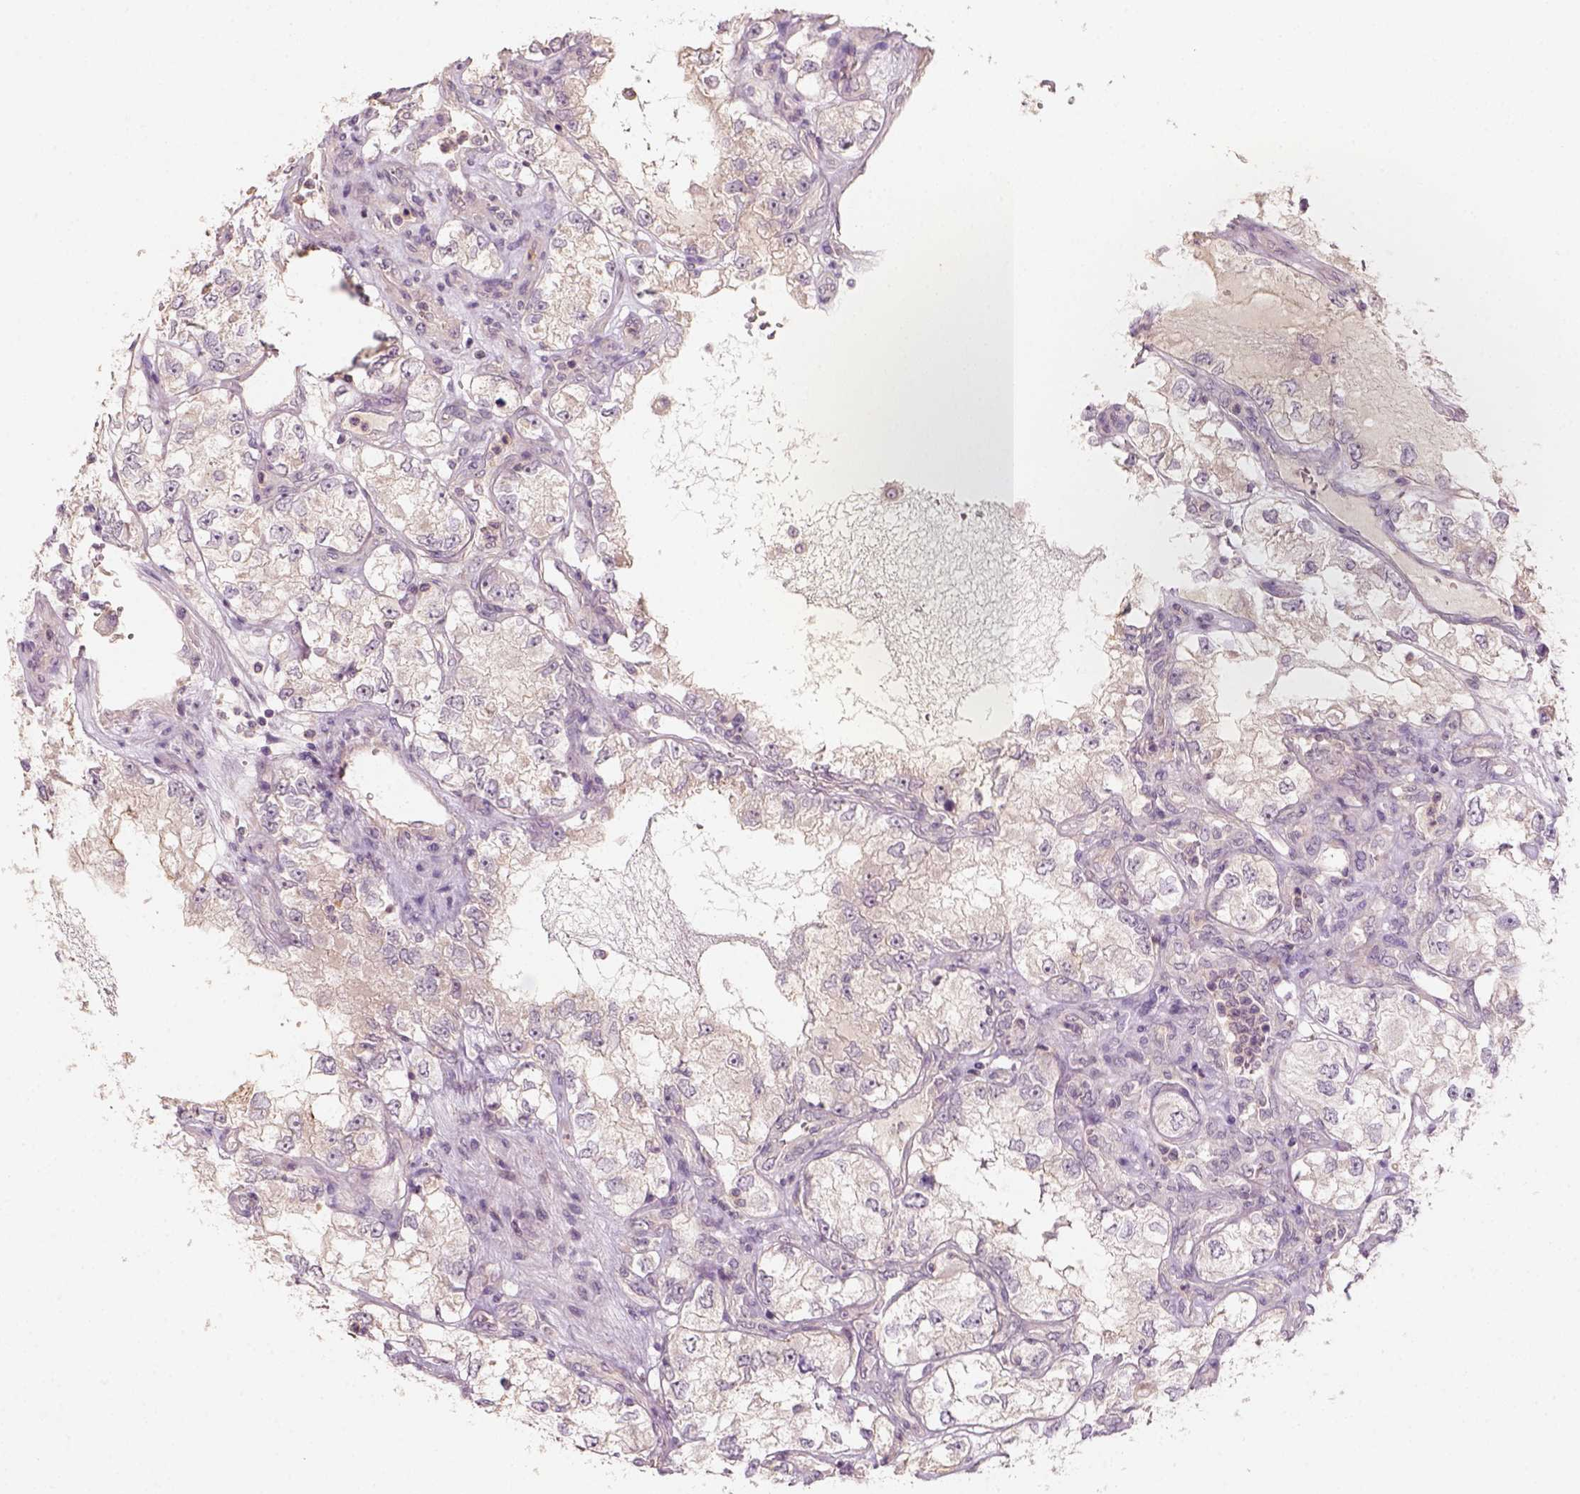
{"staining": {"intensity": "negative", "quantity": "none", "location": "none"}, "tissue": "renal cancer", "cell_type": "Tumor cells", "image_type": "cancer", "snomed": [{"axis": "morphology", "description": "Adenocarcinoma, NOS"}, {"axis": "topography", "description": "Kidney"}], "caption": "Tumor cells show no significant staining in renal adenocarcinoma.", "gene": "AQP9", "patient": {"sex": "female", "age": 59}}